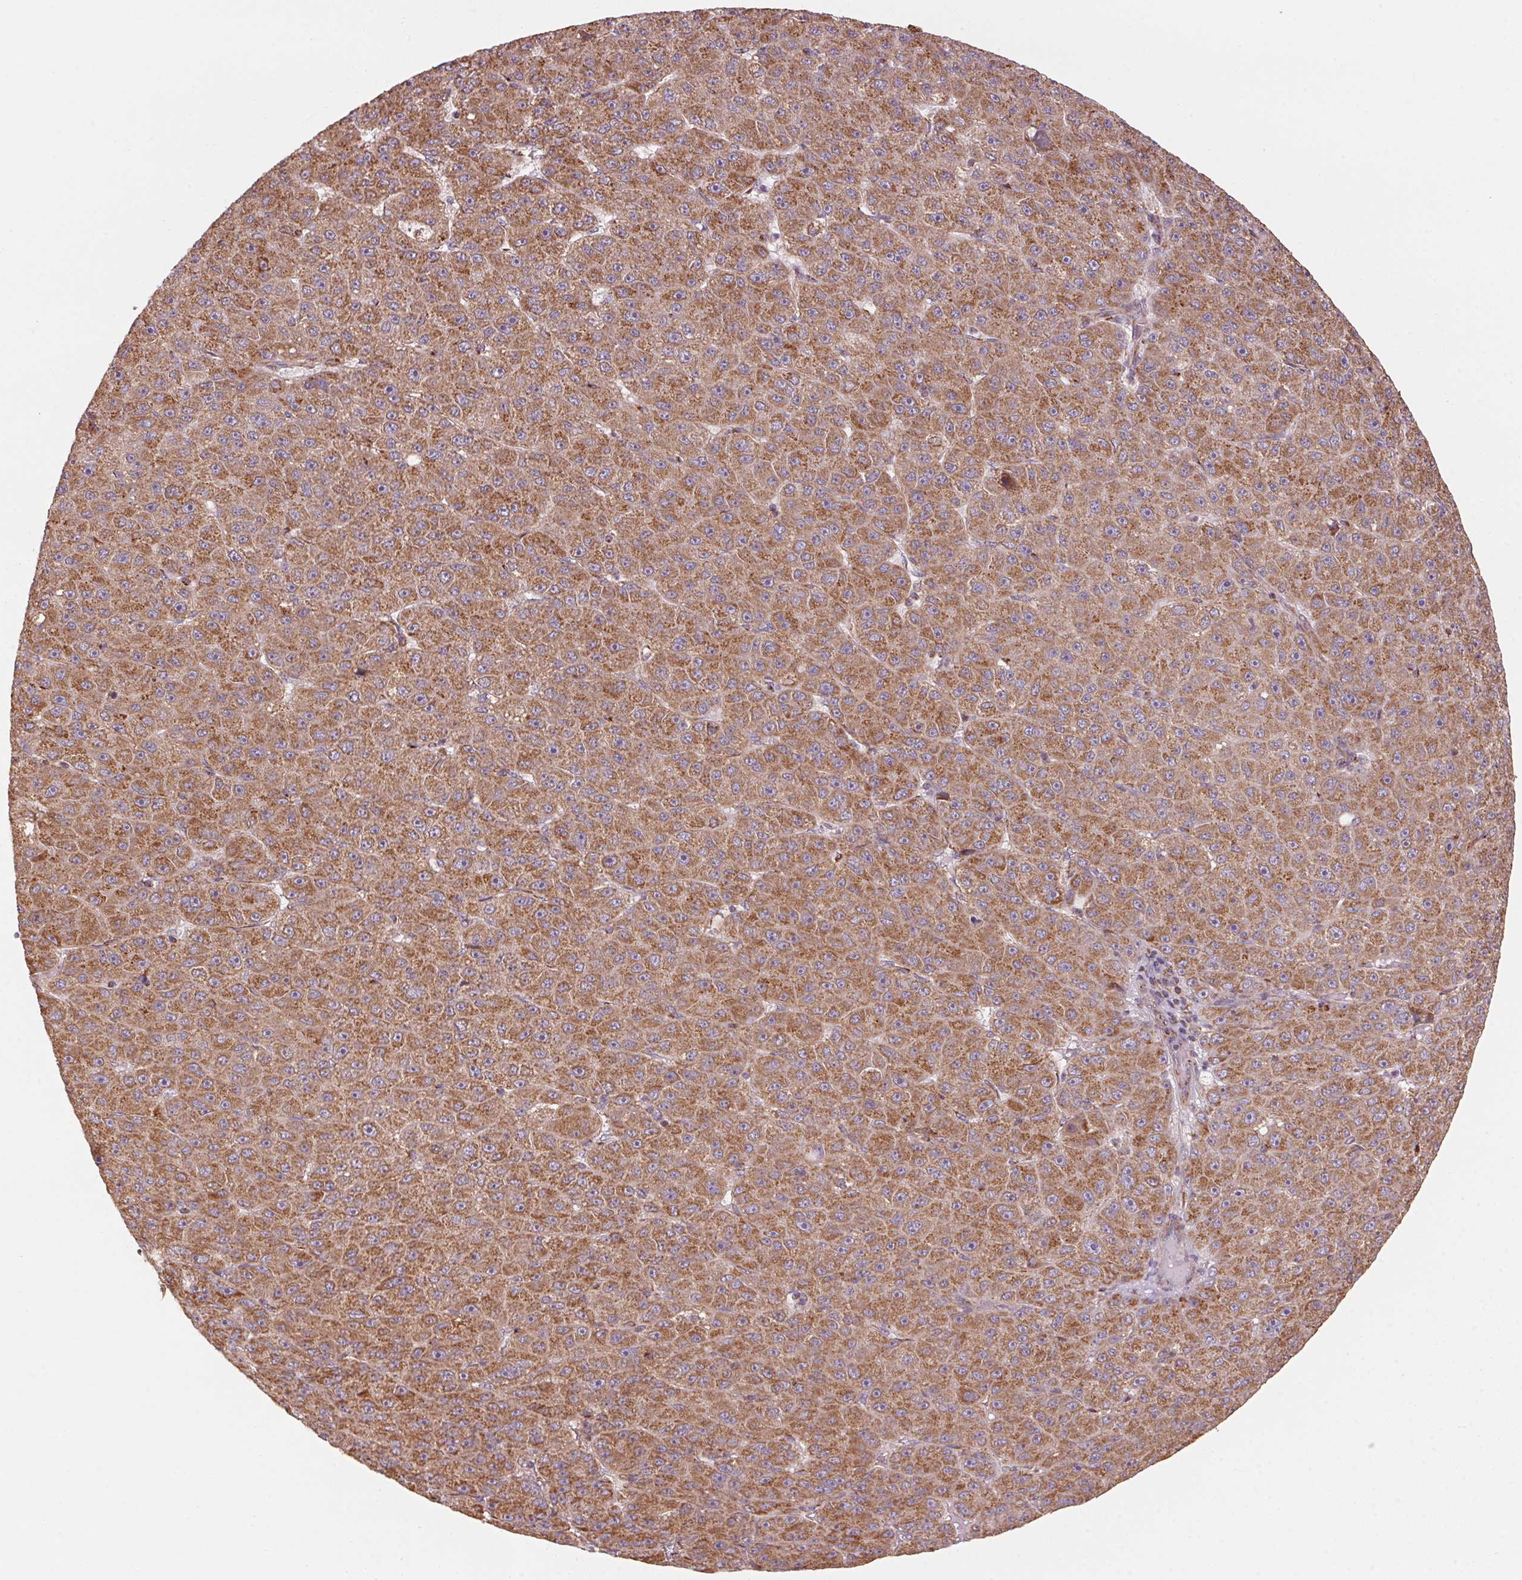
{"staining": {"intensity": "strong", "quantity": ">75%", "location": "cytoplasmic/membranous"}, "tissue": "liver cancer", "cell_type": "Tumor cells", "image_type": "cancer", "snomed": [{"axis": "morphology", "description": "Carcinoma, Hepatocellular, NOS"}, {"axis": "topography", "description": "Liver"}], "caption": "IHC (DAB (3,3'-diaminobenzidine)) staining of human liver cancer (hepatocellular carcinoma) displays strong cytoplasmic/membranous protein positivity in approximately >75% of tumor cells.", "gene": "TOMM70", "patient": {"sex": "male", "age": 67}}